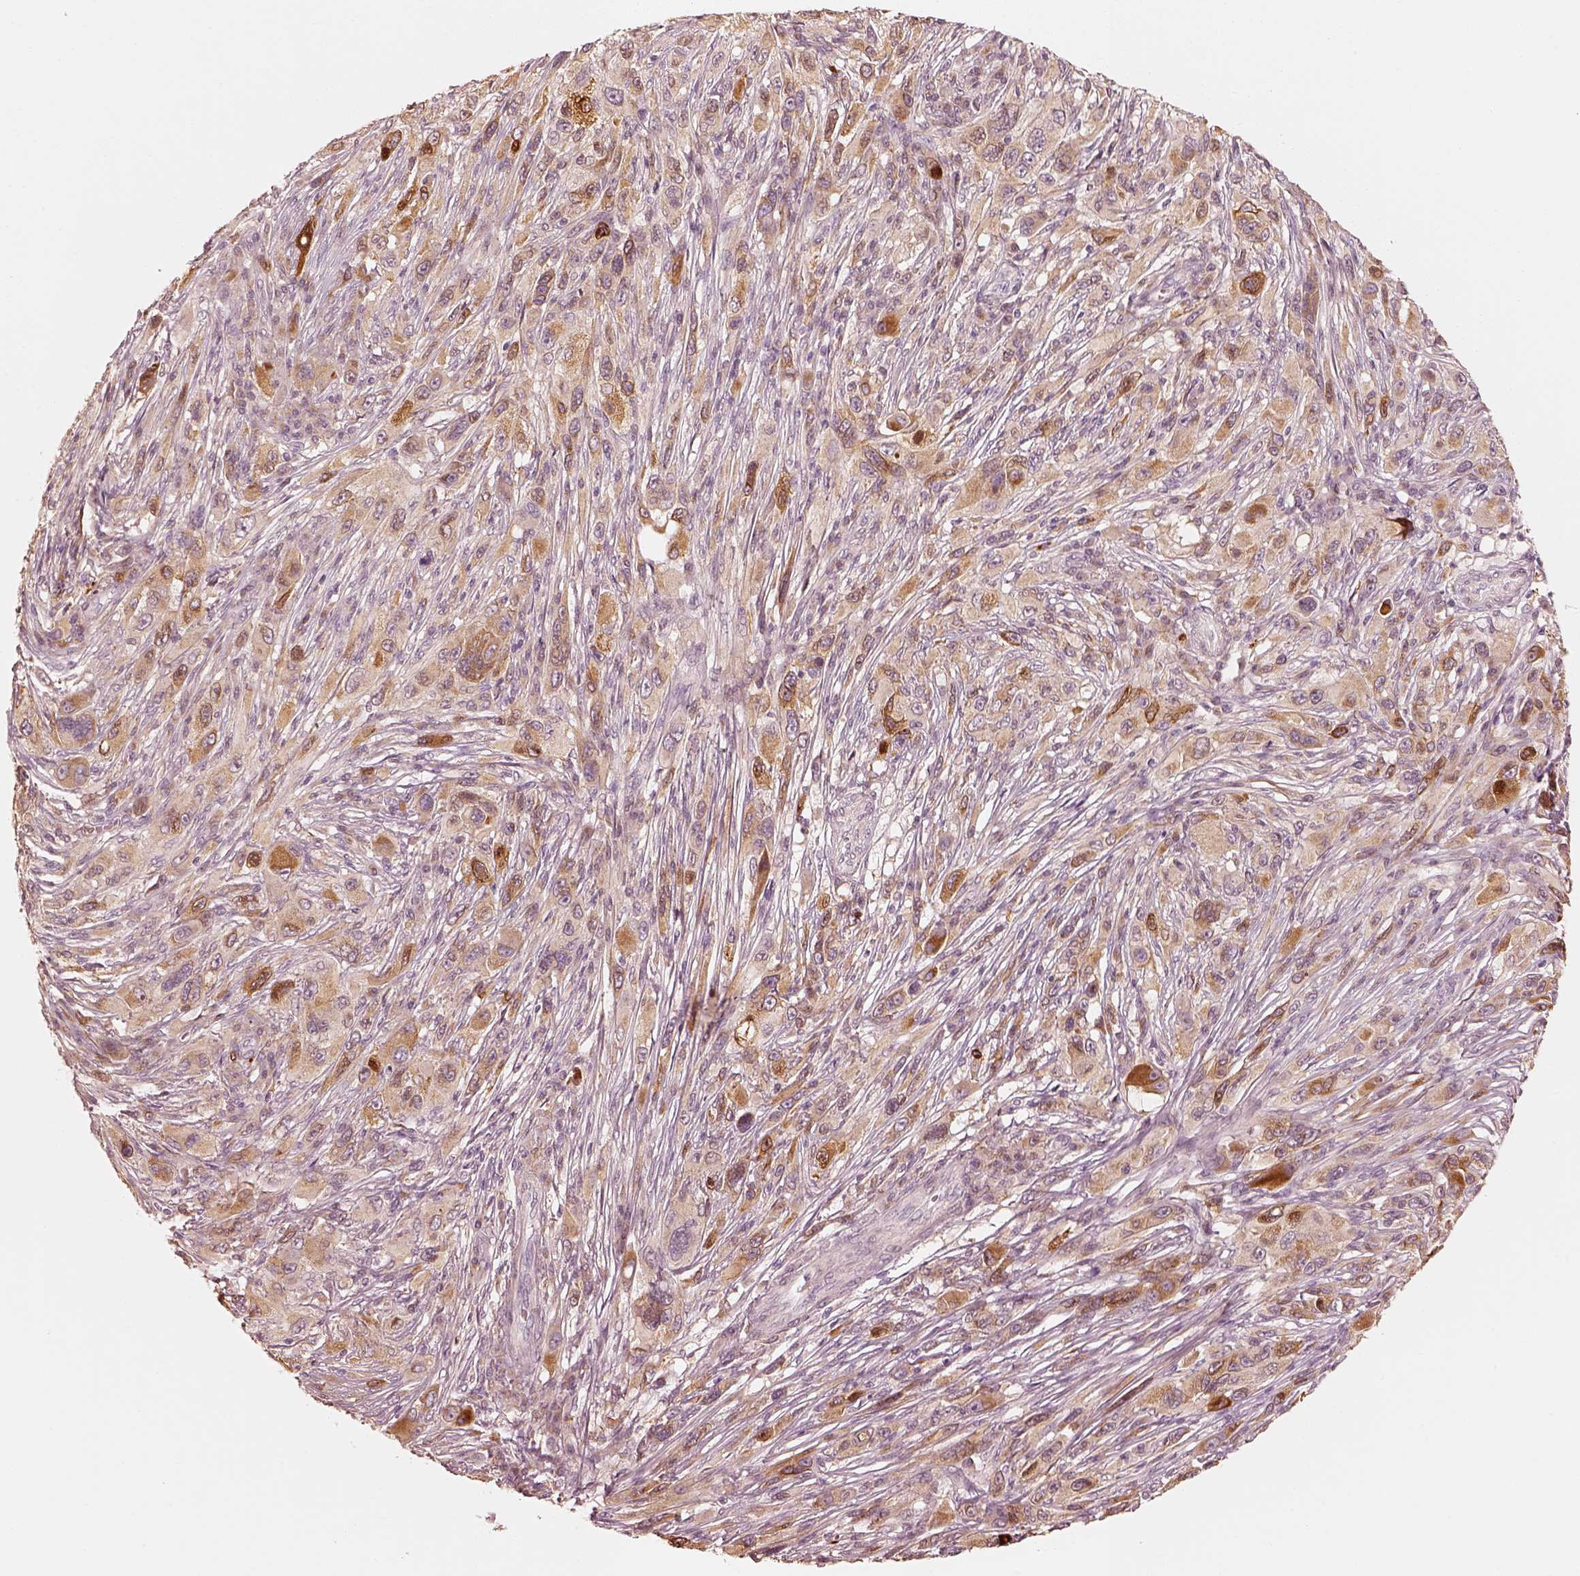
{"staining": {"intensity": "moderate", "quantity": ">75%", "location": "cytoplasmic/membranous"}, "tissue": "melanoma", "cell_type": "Tumor cells", "image_type": "cancer", "snomed": [{"axis": "morphology", "description": "Malignant melanoma, NOS"}, {"axis": "topography", "description": "Skin"}], "caption": "High-magnification brightfield microscopy of melanoma stained with DAB (3,3'-diaminobenzidine) (brown) and counterstained with hematoxylin (blue). tumor cells exhibit moderate cytoplasmic/membranous expression is identified in approximately>75% of cells.", "gene": "WLS", "patient": {"sex": "male", "age": 53}}